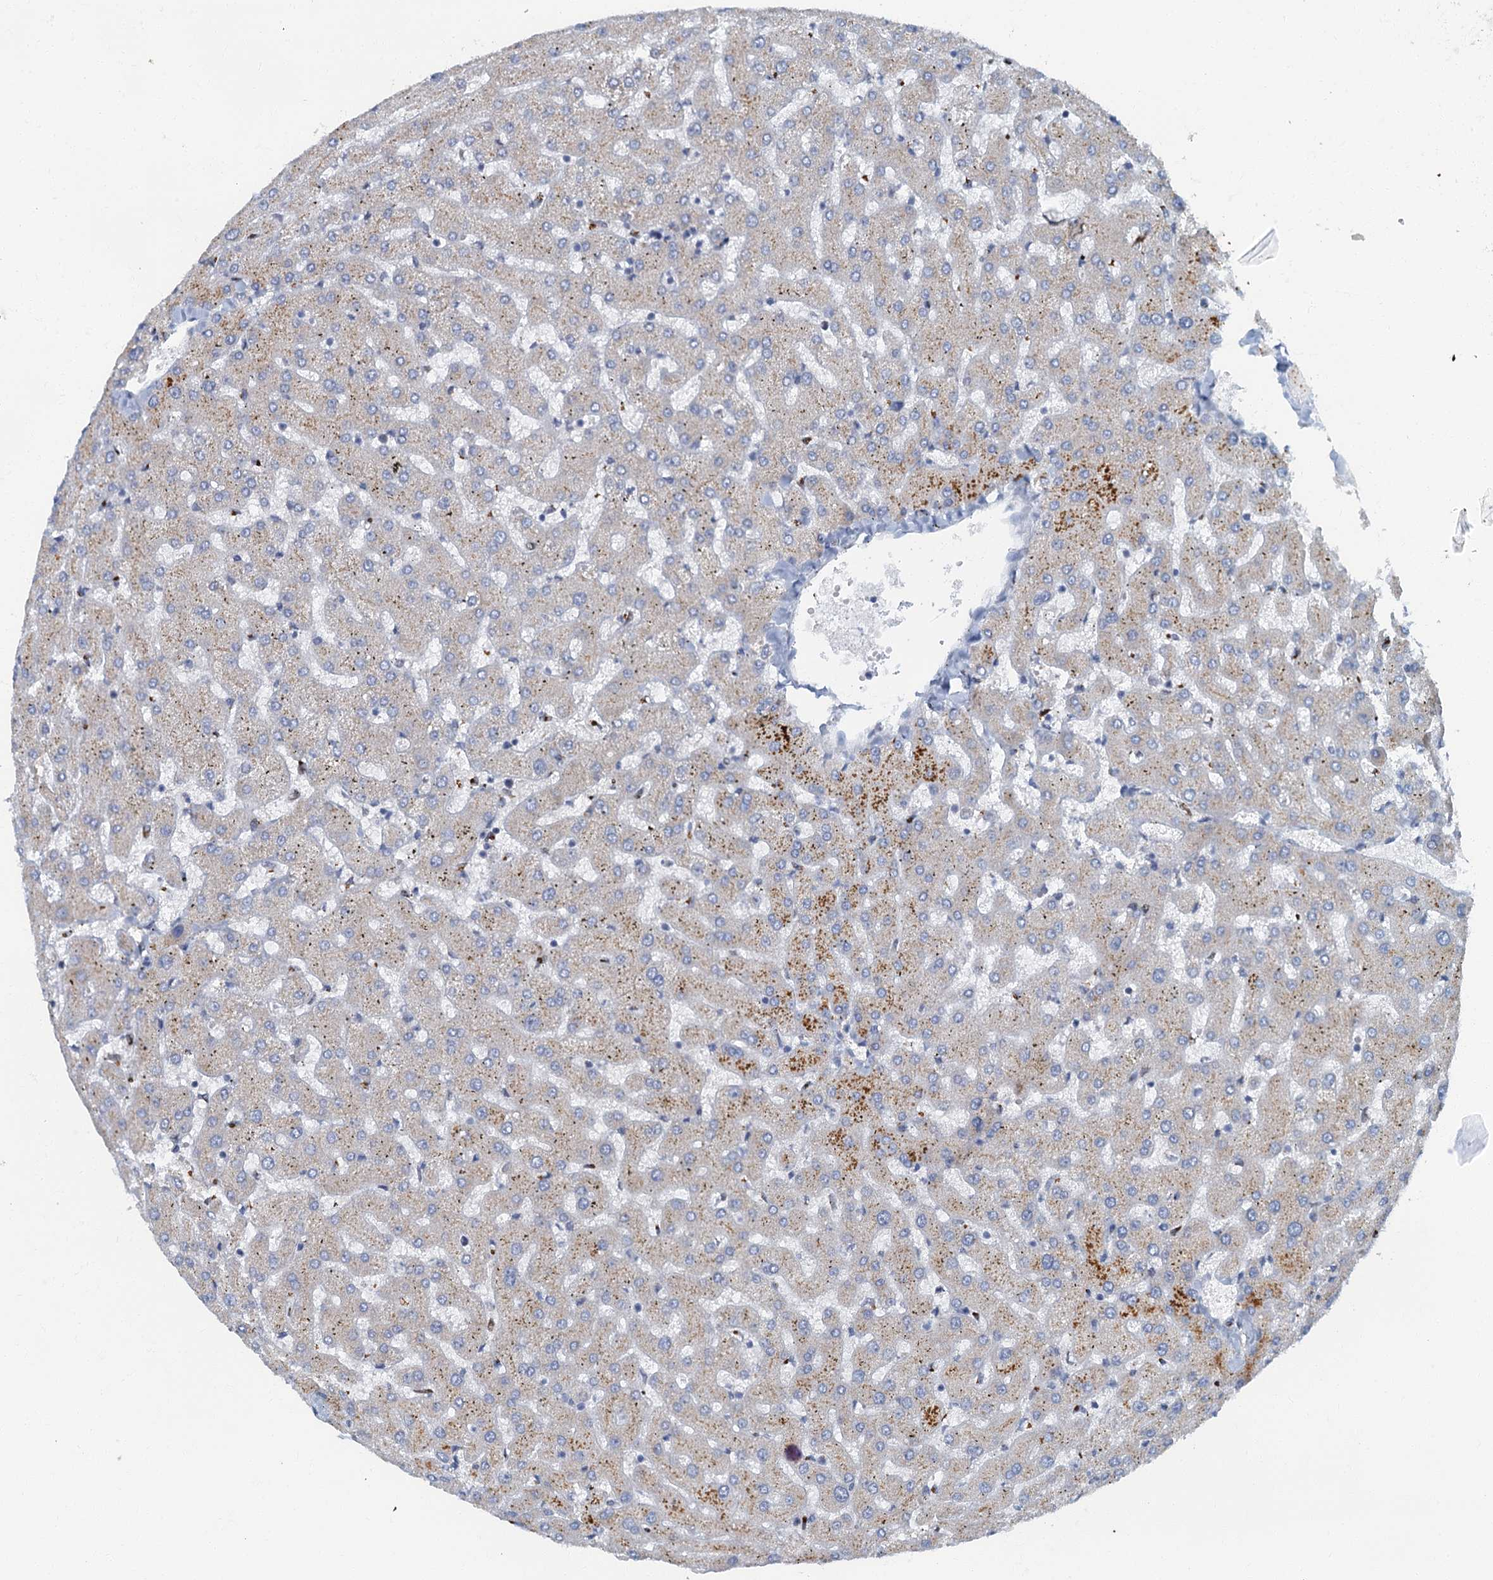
{"staining": {"intensity": "negative", "quantity": "none", "location": "none"}, "tissue": "liver", "cell_type": "Cholangiocytes", "image_type": "normal", "snomed": [{"axis": "morphology", "description": "Normal tissue, NOS"}, {"axis": "topography", "description": "Liver"}], "caption": "The image displays no significant expression in cholangiocytes of liver.", "gene": "LYPD3", "patient": {"sex": "female", "age": 63}}